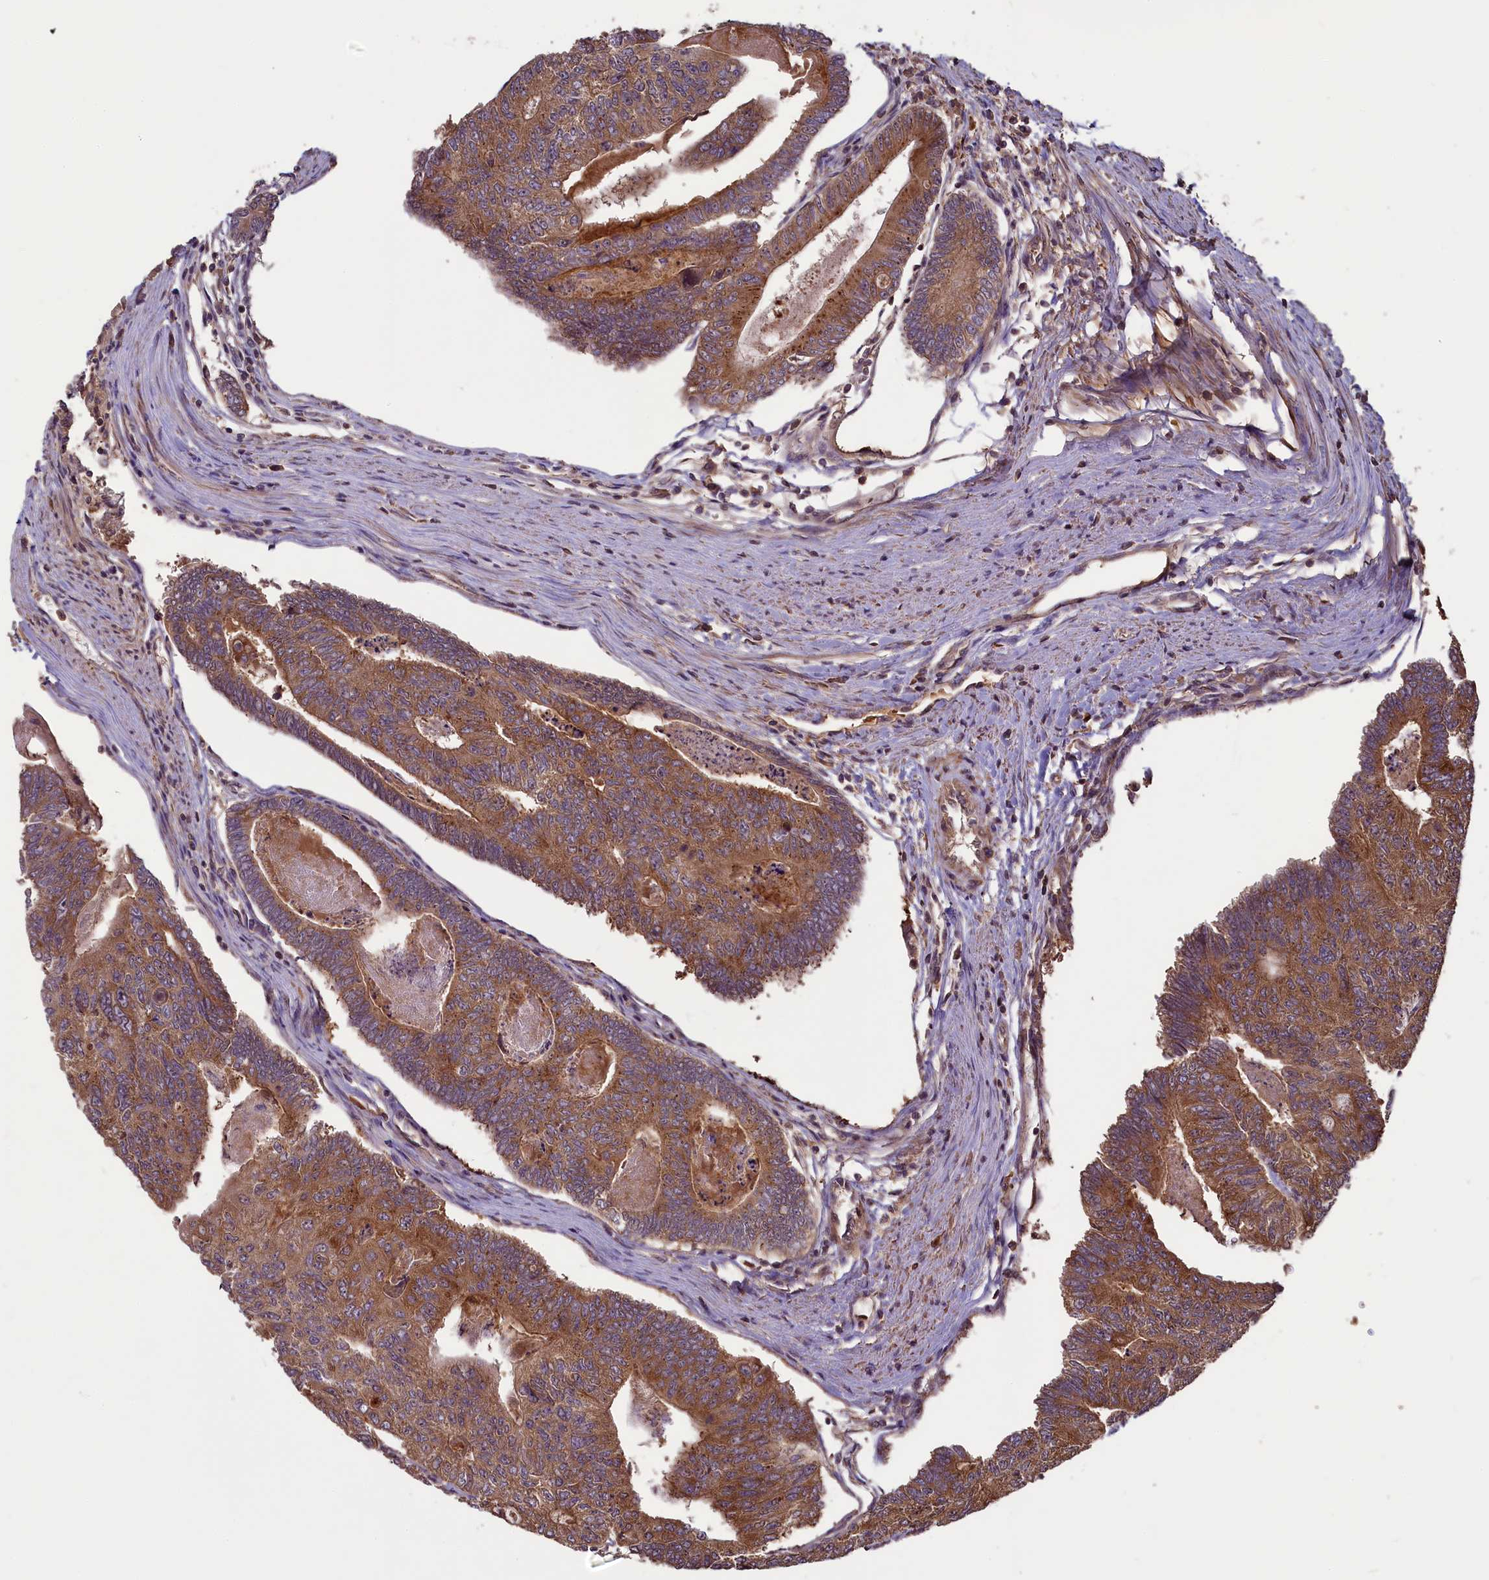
{"staining": {"intensity": "moderate", "quantity": ">75%", "location": "cytoplasmic/membranous"}, "tissue": "colorectal cancer", "cell_type": "Tumor cells", "image_type": "cancer", "snomed": [{"axis": "morphology", "description": "Adenocarcinoma, NOS"}, {"axis": "topography", "description": "Colon"}], "caption": "Colorectal cancer (adenocarcinoma) was stained to show a protein in brown. There is medium levels of moderate cytoplasmic/membranous positivity in about >75% of tumor cells. Using DAB (3,3'-diaminobenzidine) (brown) and hematoxylin (blue) stains, captured at high magnification using brightfield microscopy.", "gene": "NUDT6", "patient": {"sex": "female", "age": 67}}